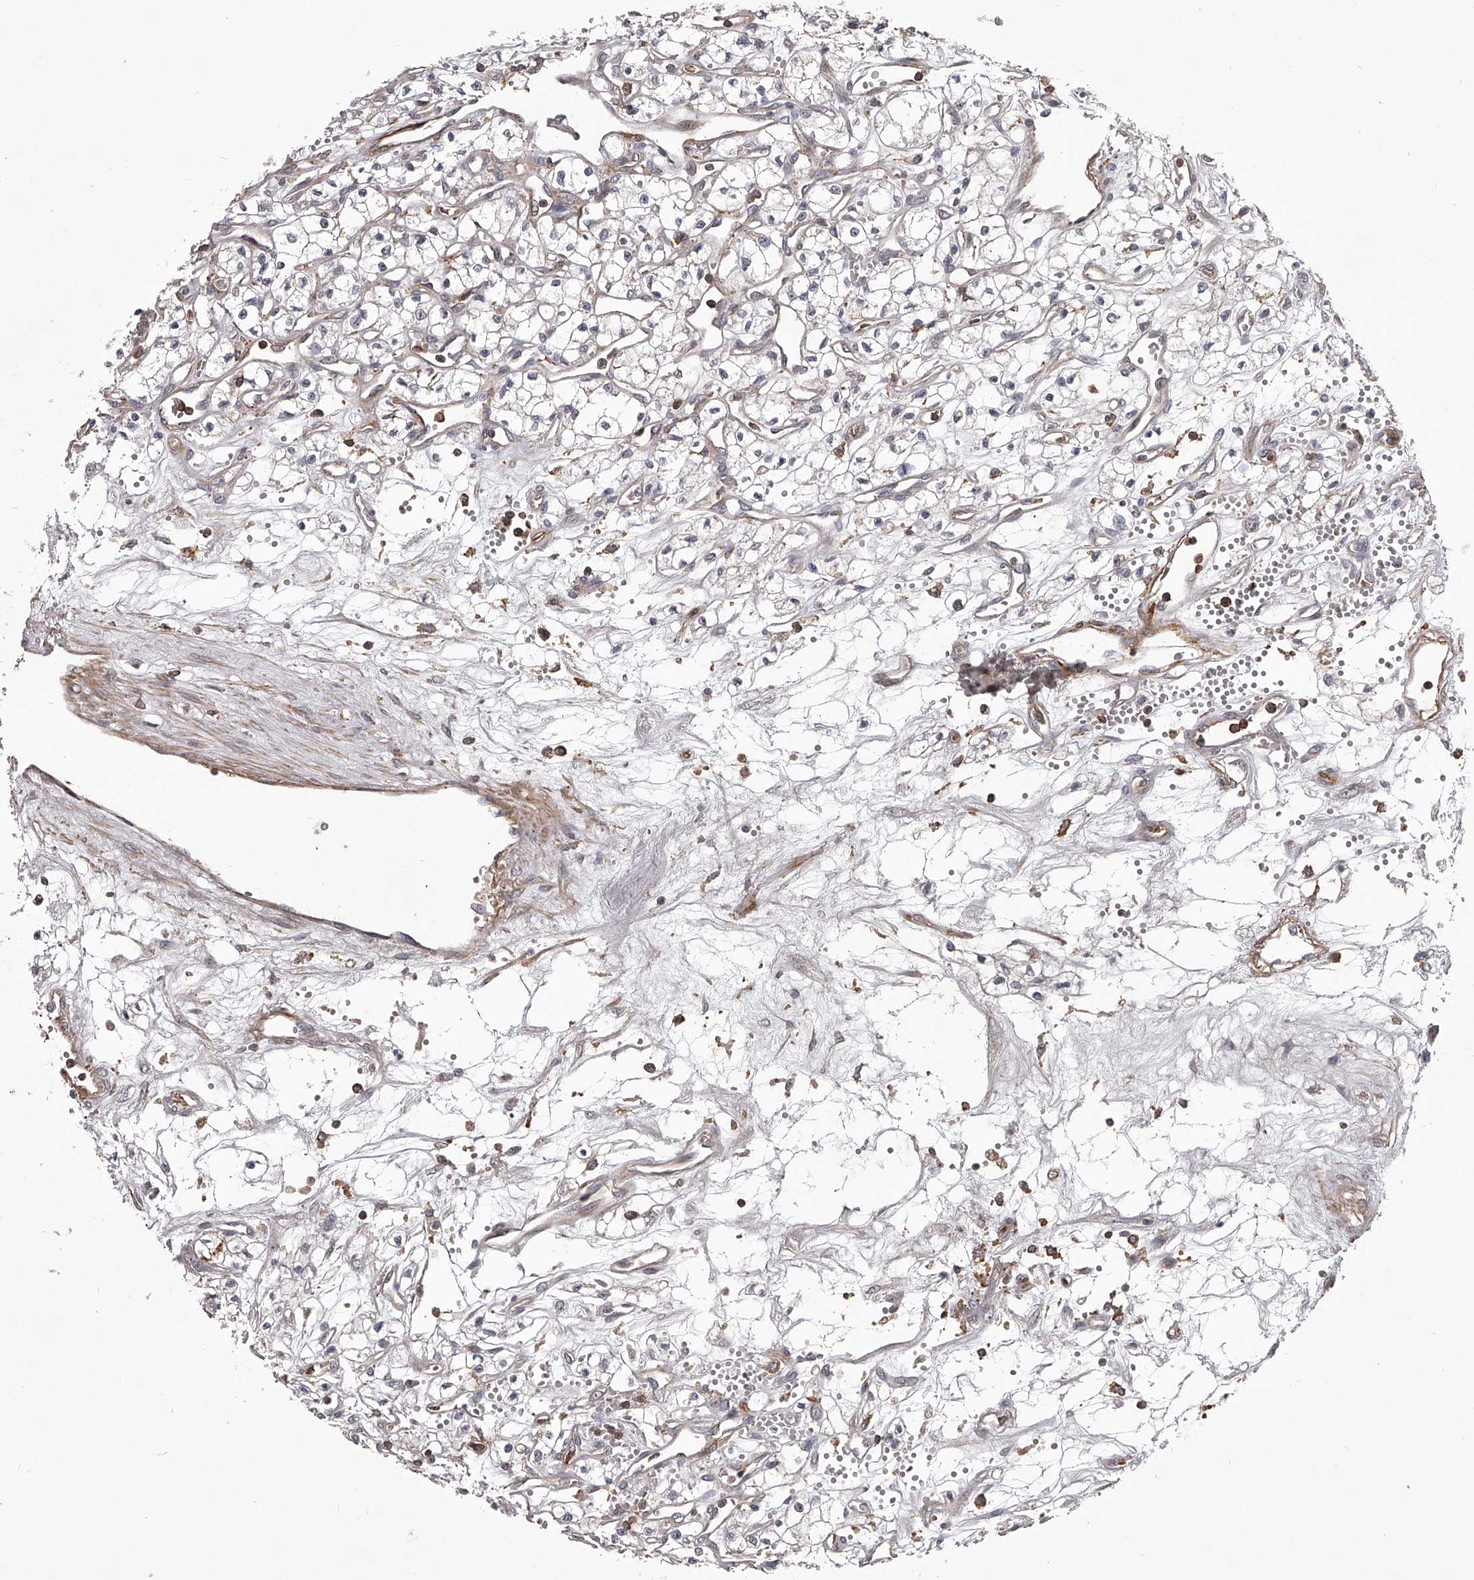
{"staining": {"intensity": "negative", "quantity": "none", "location": "none"}, "tissue": "renal cancer", "cell_type": "Tumor cells", "image_type": "cancer", "snomed": [{"axis": "morphology", "description": "Adenocarcinoma, NOS"}, {"axis": "topography", "description": "Kidney"}], "caption": "This is an immunohistochemistry micrograph of human renal cancer (adenocarcinoma). There is no positivity in tumor cells.", "gene": "RRP36", "patient": {"sex": "male", "age": 59}}